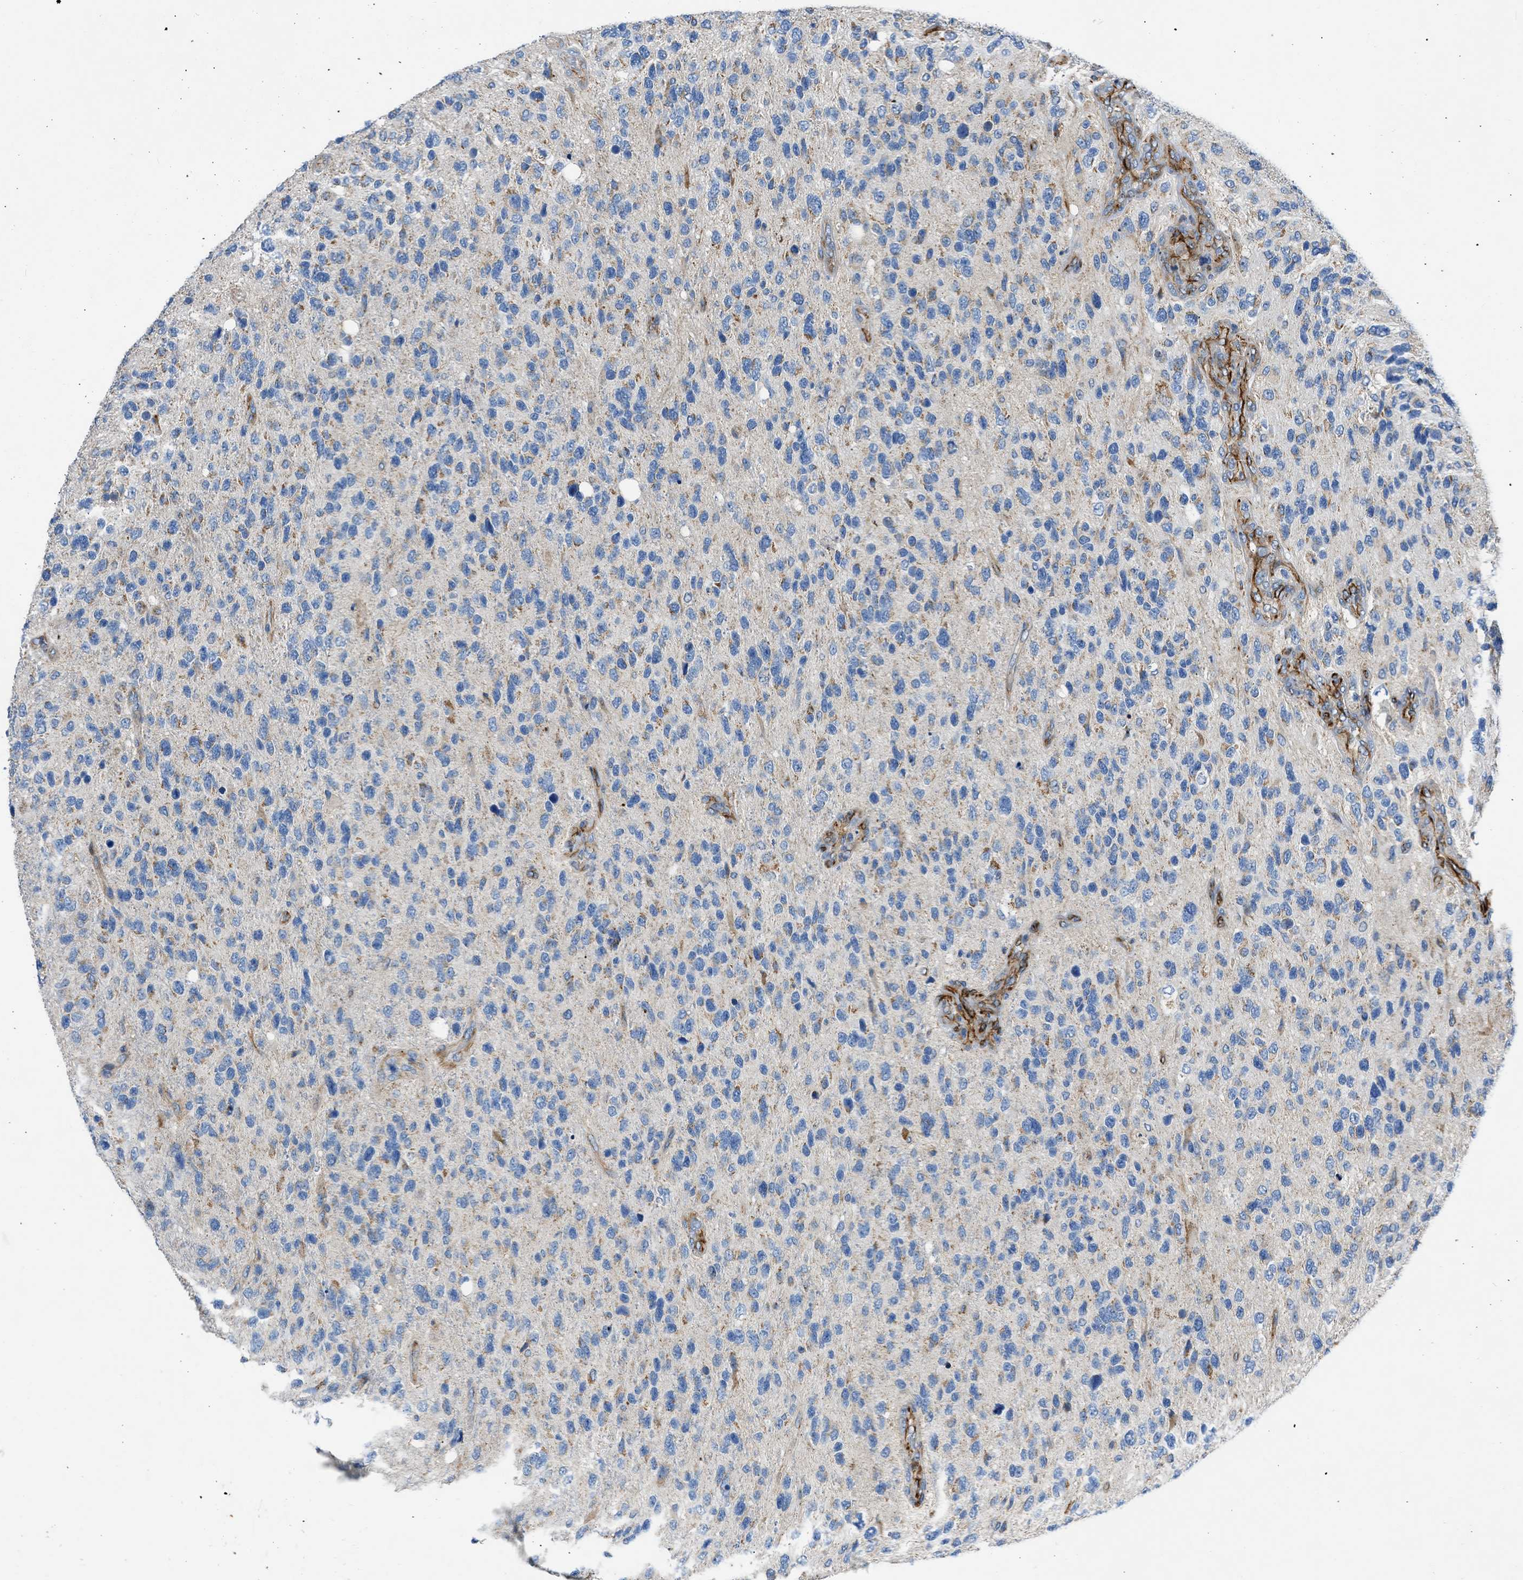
{"staining": {"intensity": "moderate", "quantity": "<25%", "location": "cytoplasmic/membranous"}, "tissue": "glioma", "cell_type": "Tumor cells", "image_type": "cancer", "snomed": [{"axis": "morphology", "description": "Glioma, malignant, High grade"}, {"axis": "topography", "description": "Brain"}], "caption": "Immunohistochemical staining of high-grade glioma (malignant) exhibits low levels of moderate cytoplasmic/membranous protein positivity in approximately <25% of tumor cells. The staining was performed using DAB, with brown indicating positive protein expression. Nuclei are stained blue with hematoxylin.", "gene": "ULK4", "patient": {"sex": "female", "age": 58}}